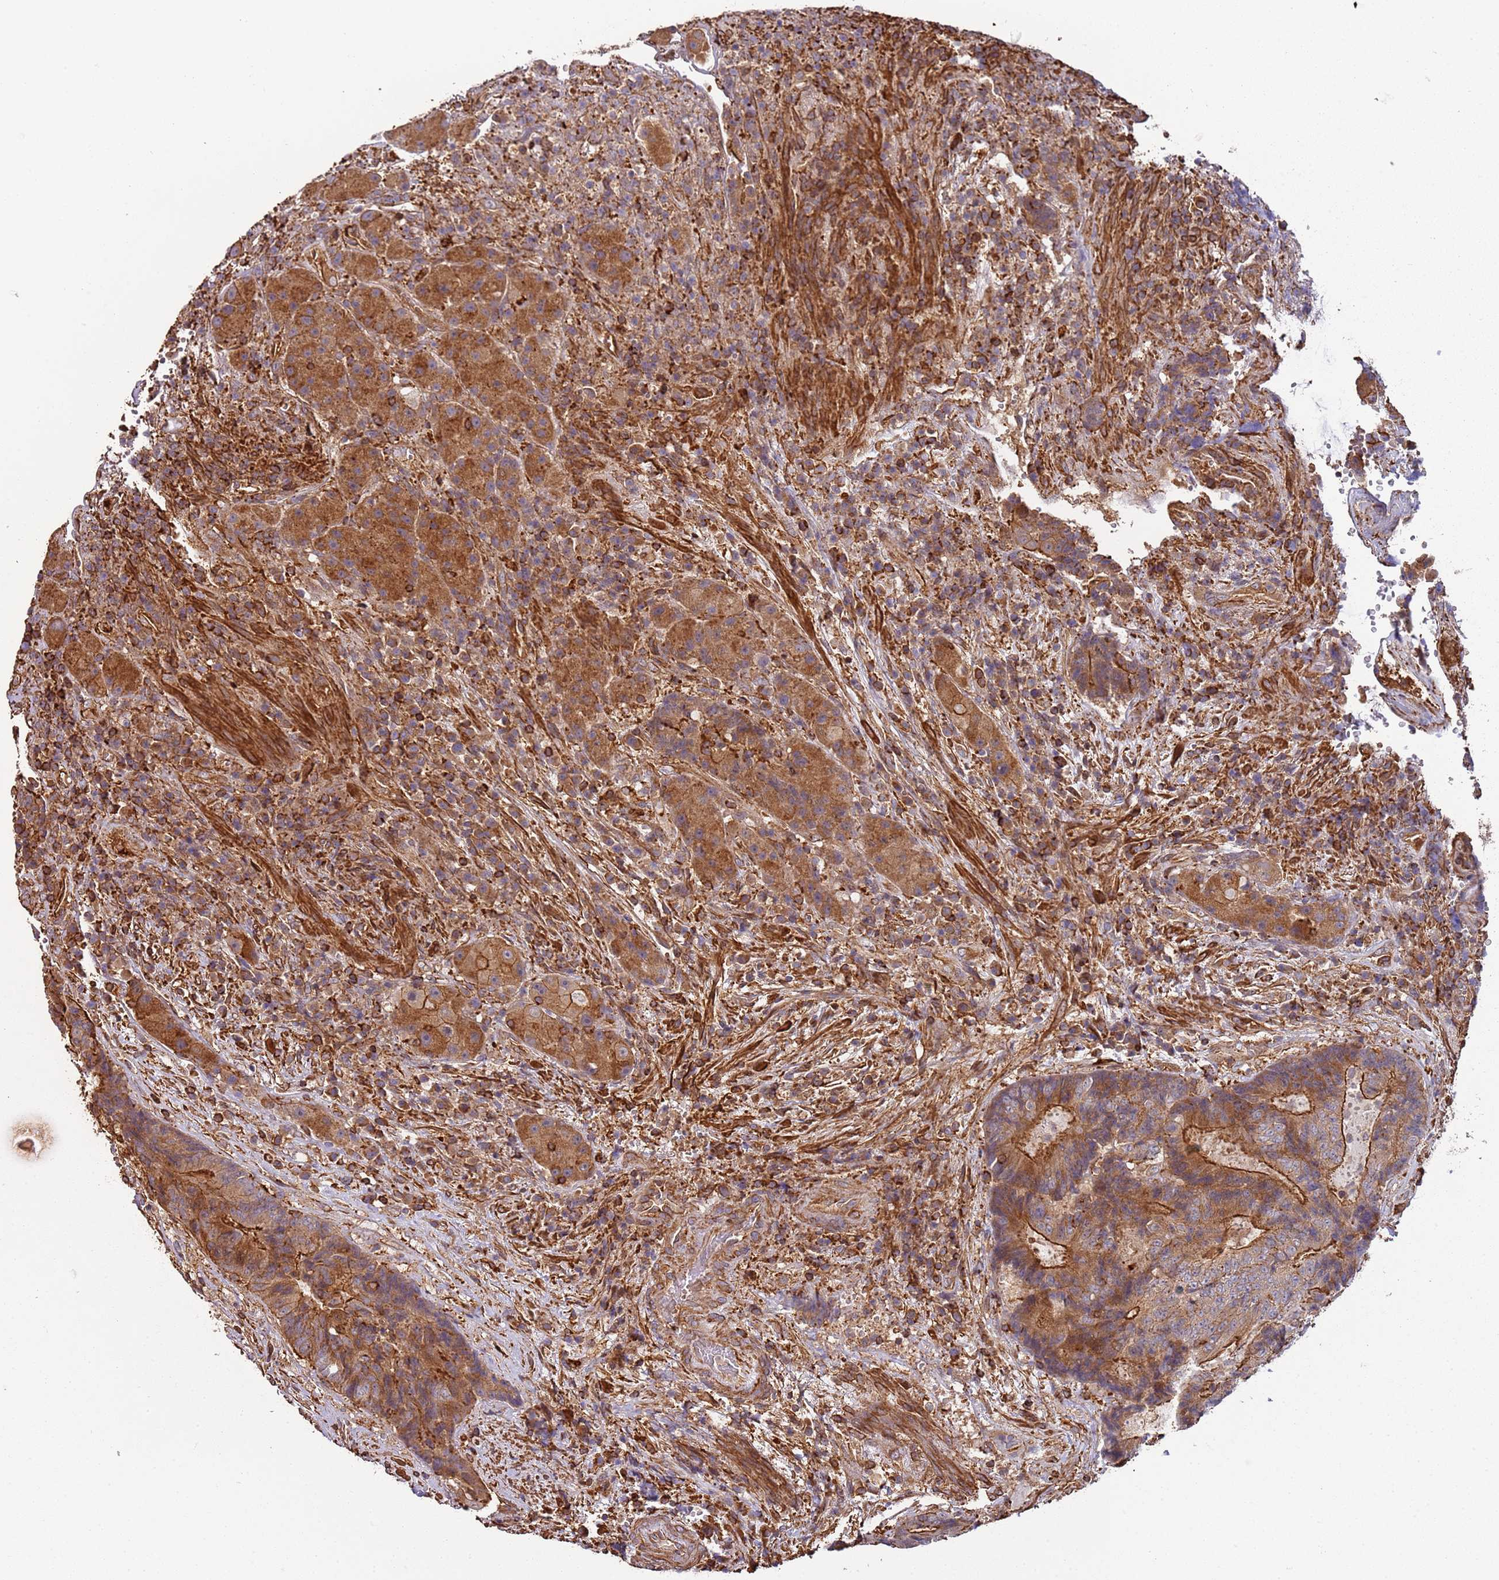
{"staining": {"intensity": "moderate", "quantity": ">75%", "location": "cytoplasmic/membranous"}, "tissue": "colorectal cancer", "cell_type": "Tumor cells", "image_type": "cancer", "snomed": [{"axis": "morphology", "description": "Adenocarcinoma, NOS"}, {"axis": "topography", "description": "Rectum"}], "caption": "Brown immunohistochemical staining in human adenocarcinoma (colorectal) reveals moderate cytoplasmic/membranous staining in about >75% of tumor cells.", "gene": "CYP2U1", "patient": {"sex": "male", "age": 69}}